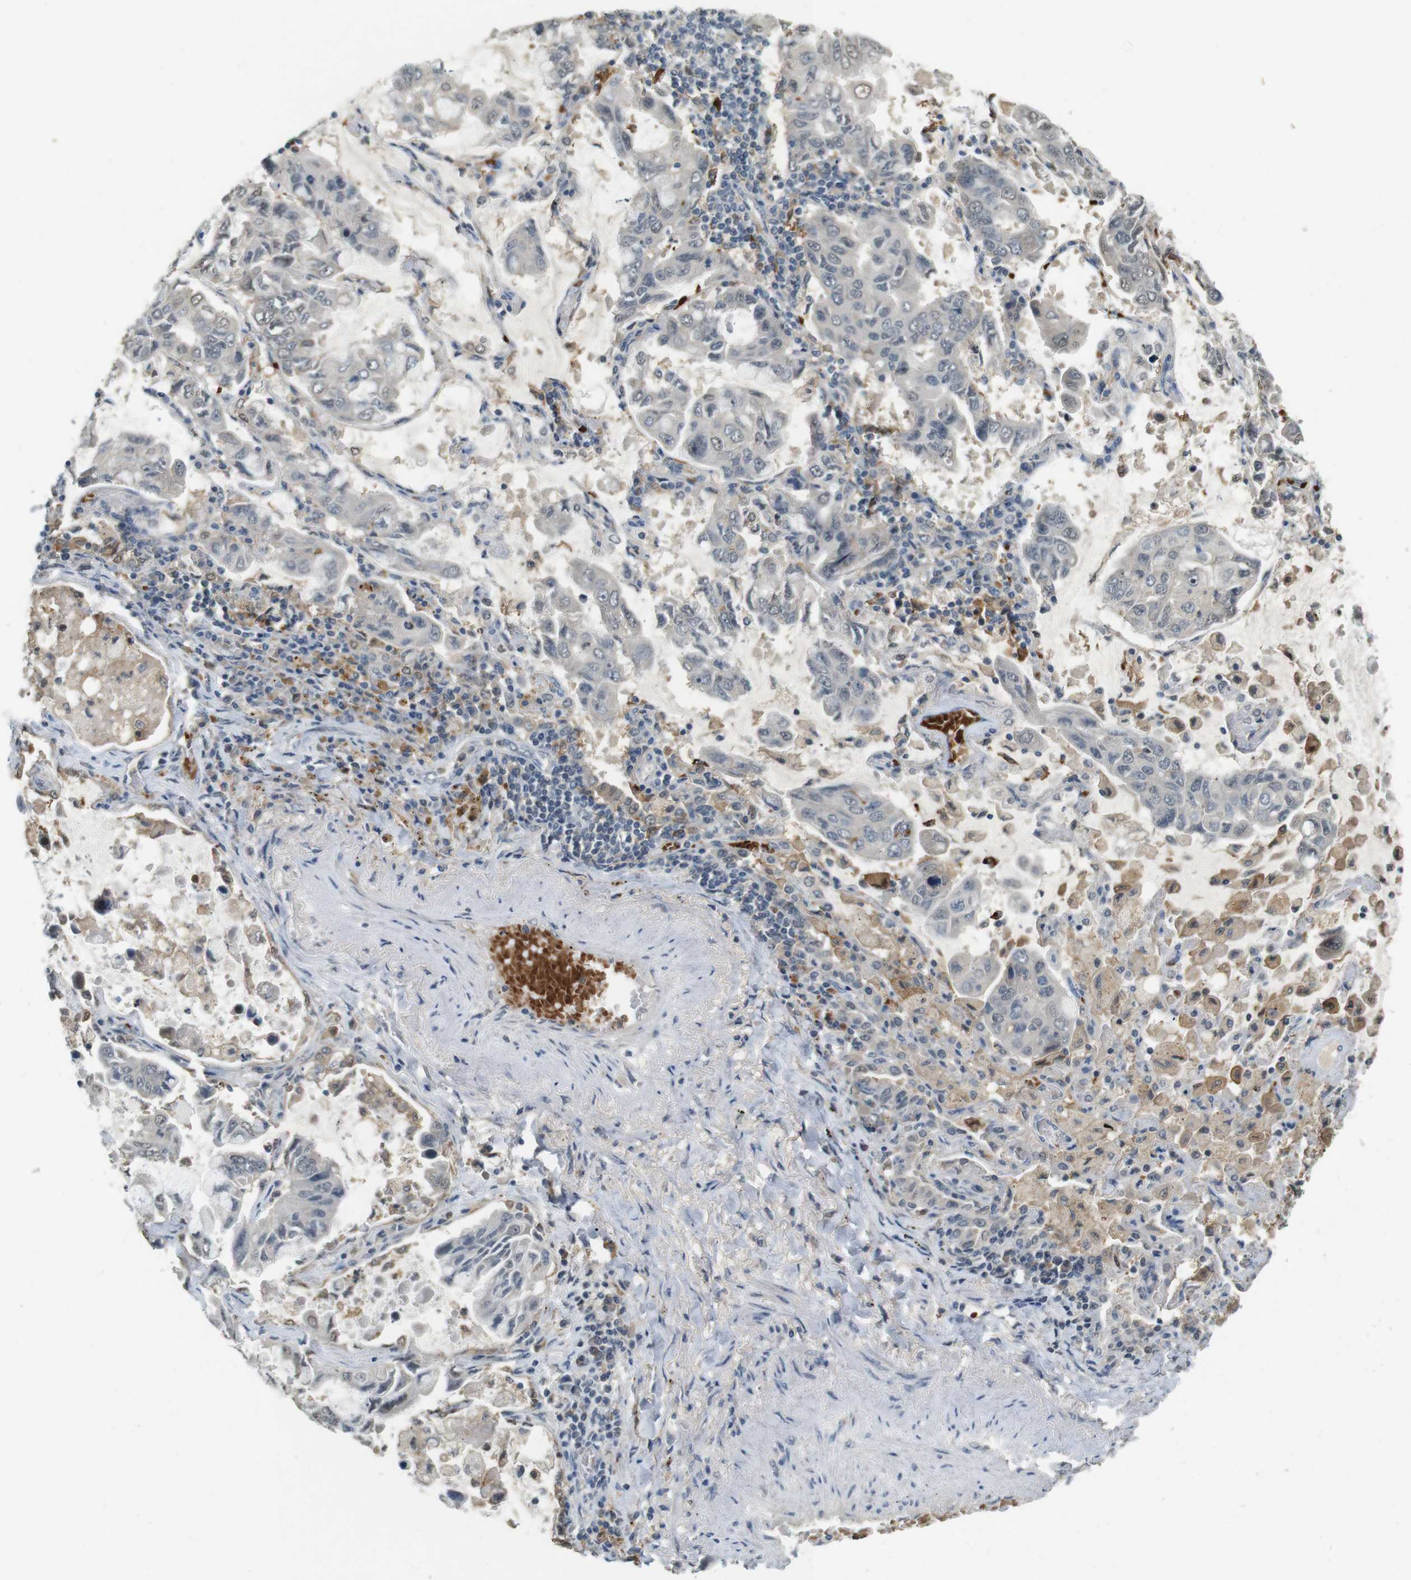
{"staining": {"intensity": "weak", "quantity": "<25%", "location": "nuclear"}, "tissue": "lung cancer", "cell_type": "Tumor cells", "image_type": "cancer", "snomed": [{"axis": "morphology", "description": "Adenocarcinoma, NOS"}, {"axis": "topography", "description": "Lung"}], "caption": "Immunohistochemical staining of lung adenocarcinoma exhibits no significant expression in tumor cells.", "gene": "CDK14", "patient": {"sex": "male", "age": 64}}